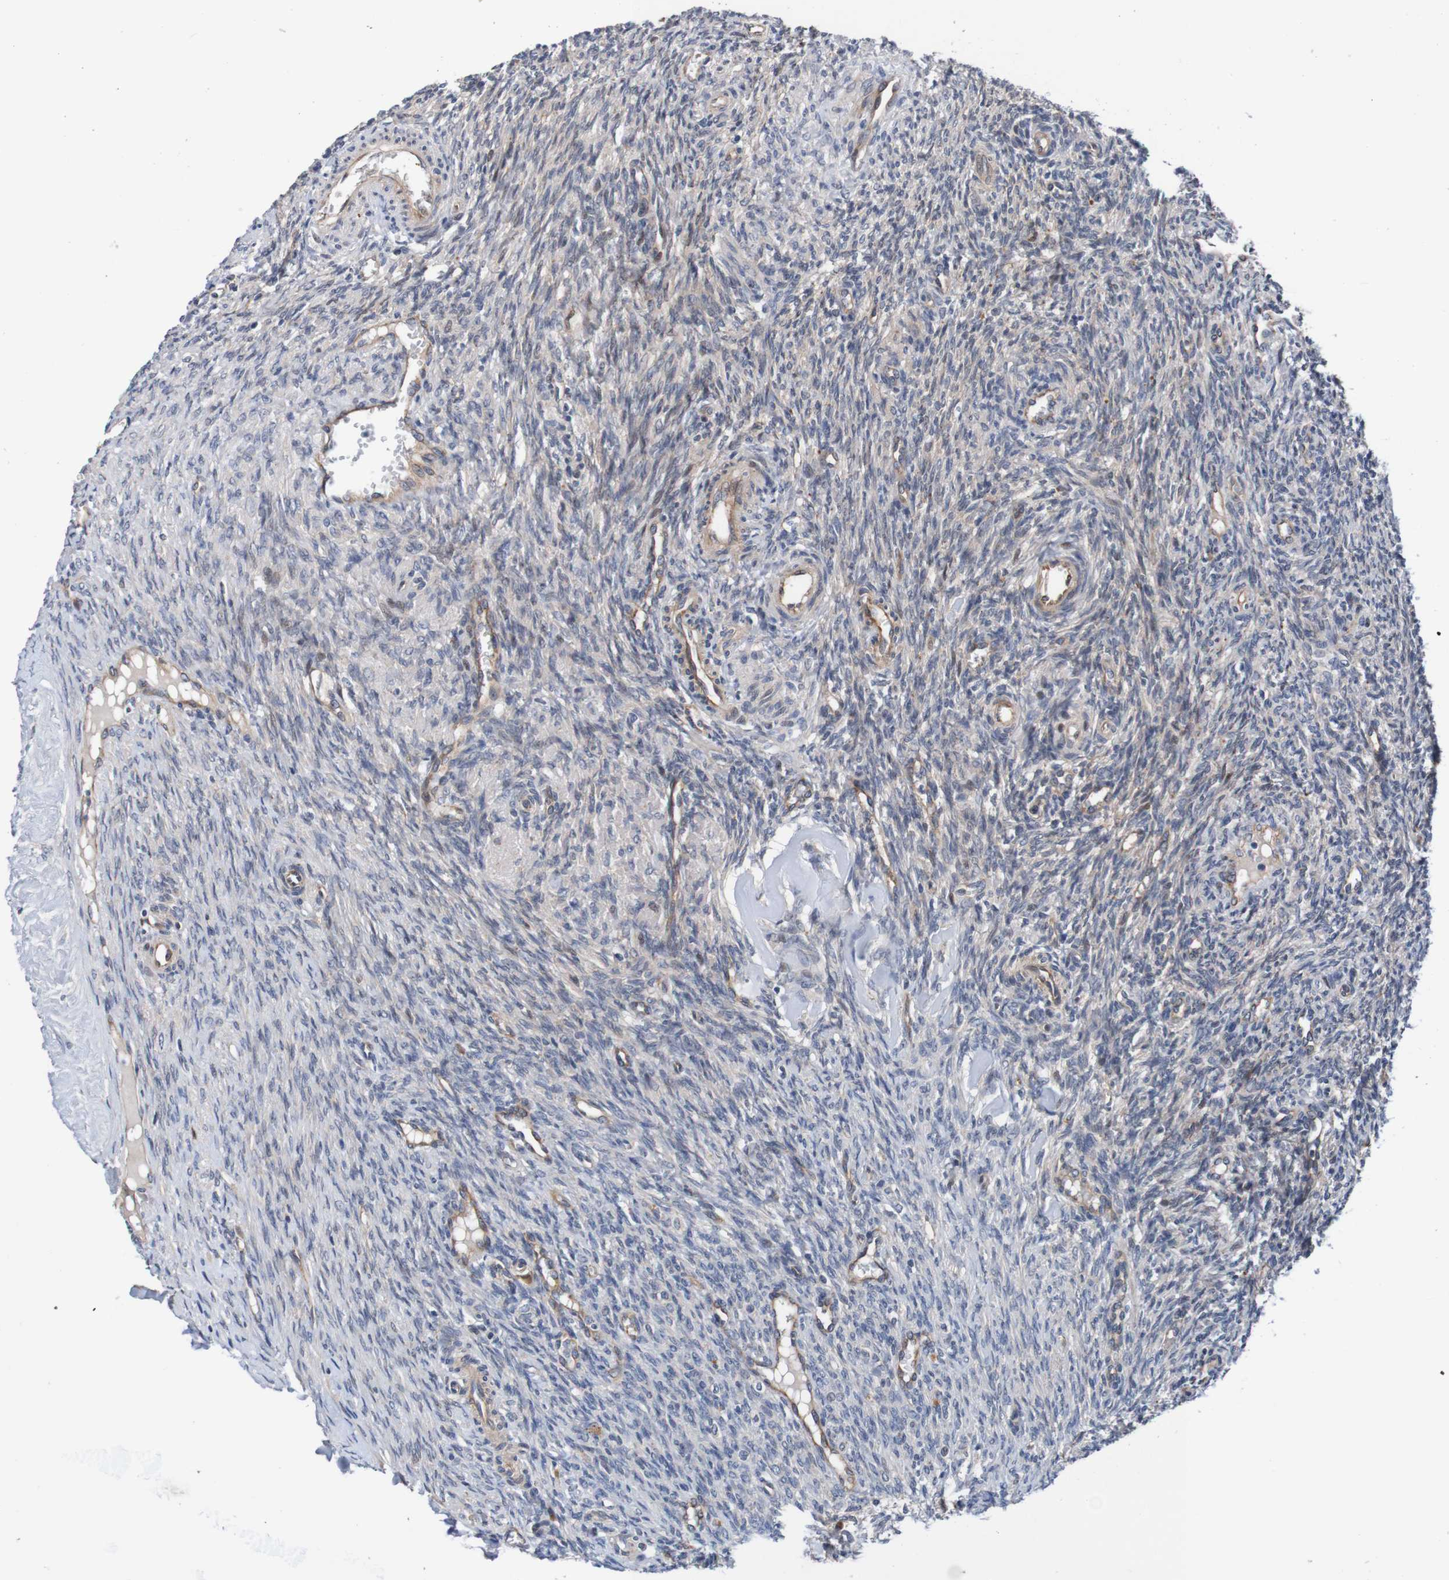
{"staining": {"intensity": "weak", "quantity": "<25%", "location": "cytoplasmic/membranous"}, "tissue": "ovary", "cell_type": "Ovarian stroma cells", "image_type": "normal", "snomed": [{"axis": "morphology", "description": "Normal tissue, NOS"}, {"axis": "topography", "description": "Ovary"}], "caption": "High magnification brightfield microscopy of unremarkable ovary stained with DAB (3,3'-diaminobenzidine) (brown) and counterstained with hematoxylin (blue): ovarian stroma cells show no significant expression. (Brightfield microscopy of DAB (3,3'-diaminobenzidine) immunohistochemistry (IHC) at high magnification).", "gene": "CPED1", "patient": {"sex": "female", "age": 41}}